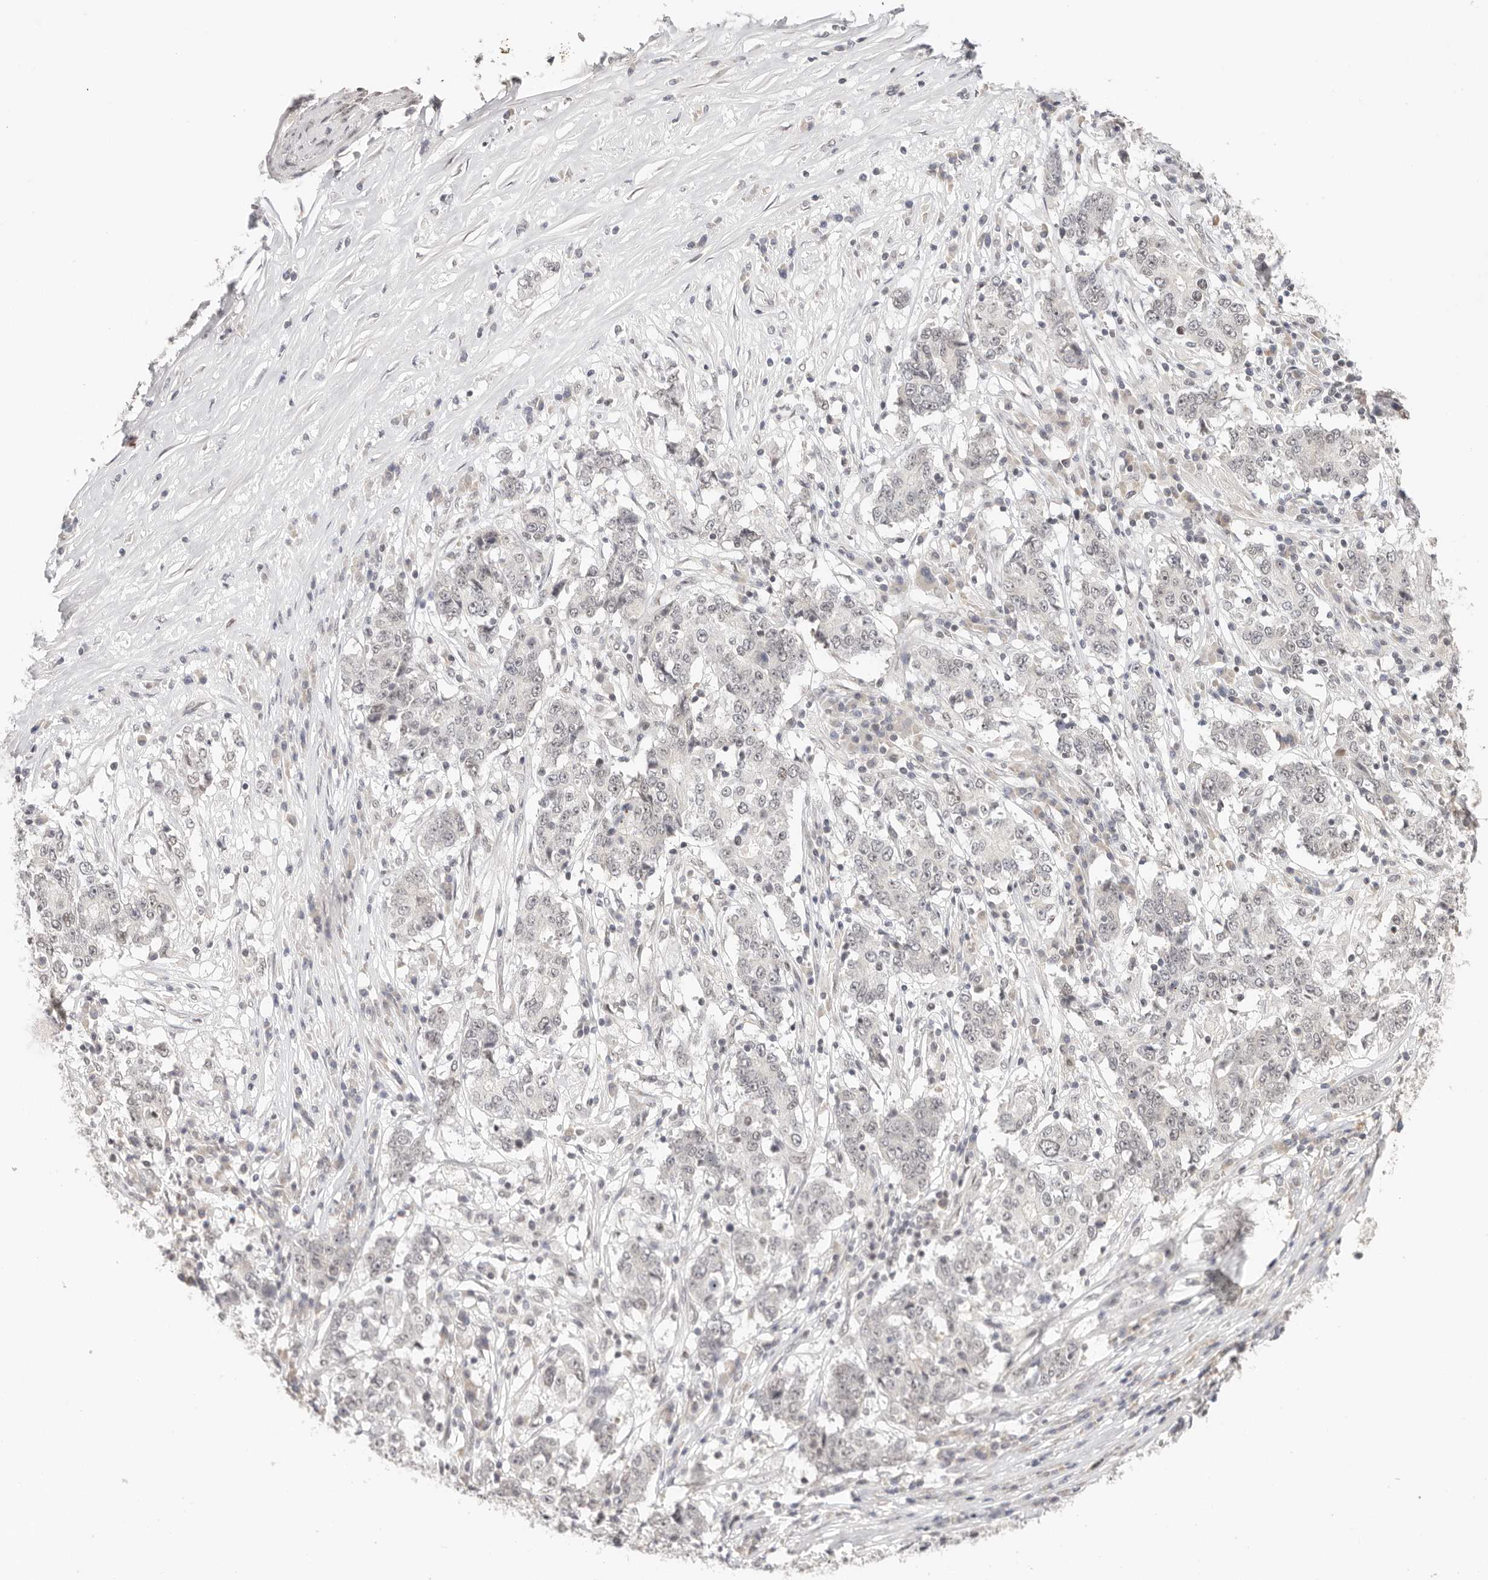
{"staining": {"intensity": "negative", "quantity": "none", "location": "none"}, "tissue": "stomach cancer", "cell_type": "Tumor cells", "image_type": "cancer", "snomed": [{"axis": "morphology", "description": "Adenocarcinoma, NOS"}, {"axis": "topography", "description": "Stomach"}], "caption": "IHC of adenocarcinoma (stomach) reveals no positivity in tumor cells. Brightfield microscopy of IHC stained with DAB (3,3'-diaminobenzidine) (brown) and hematoxylin (blue), captured at high magnification.", "gene": "RFC3", "patient": {"sex": "male", "age": 59}}